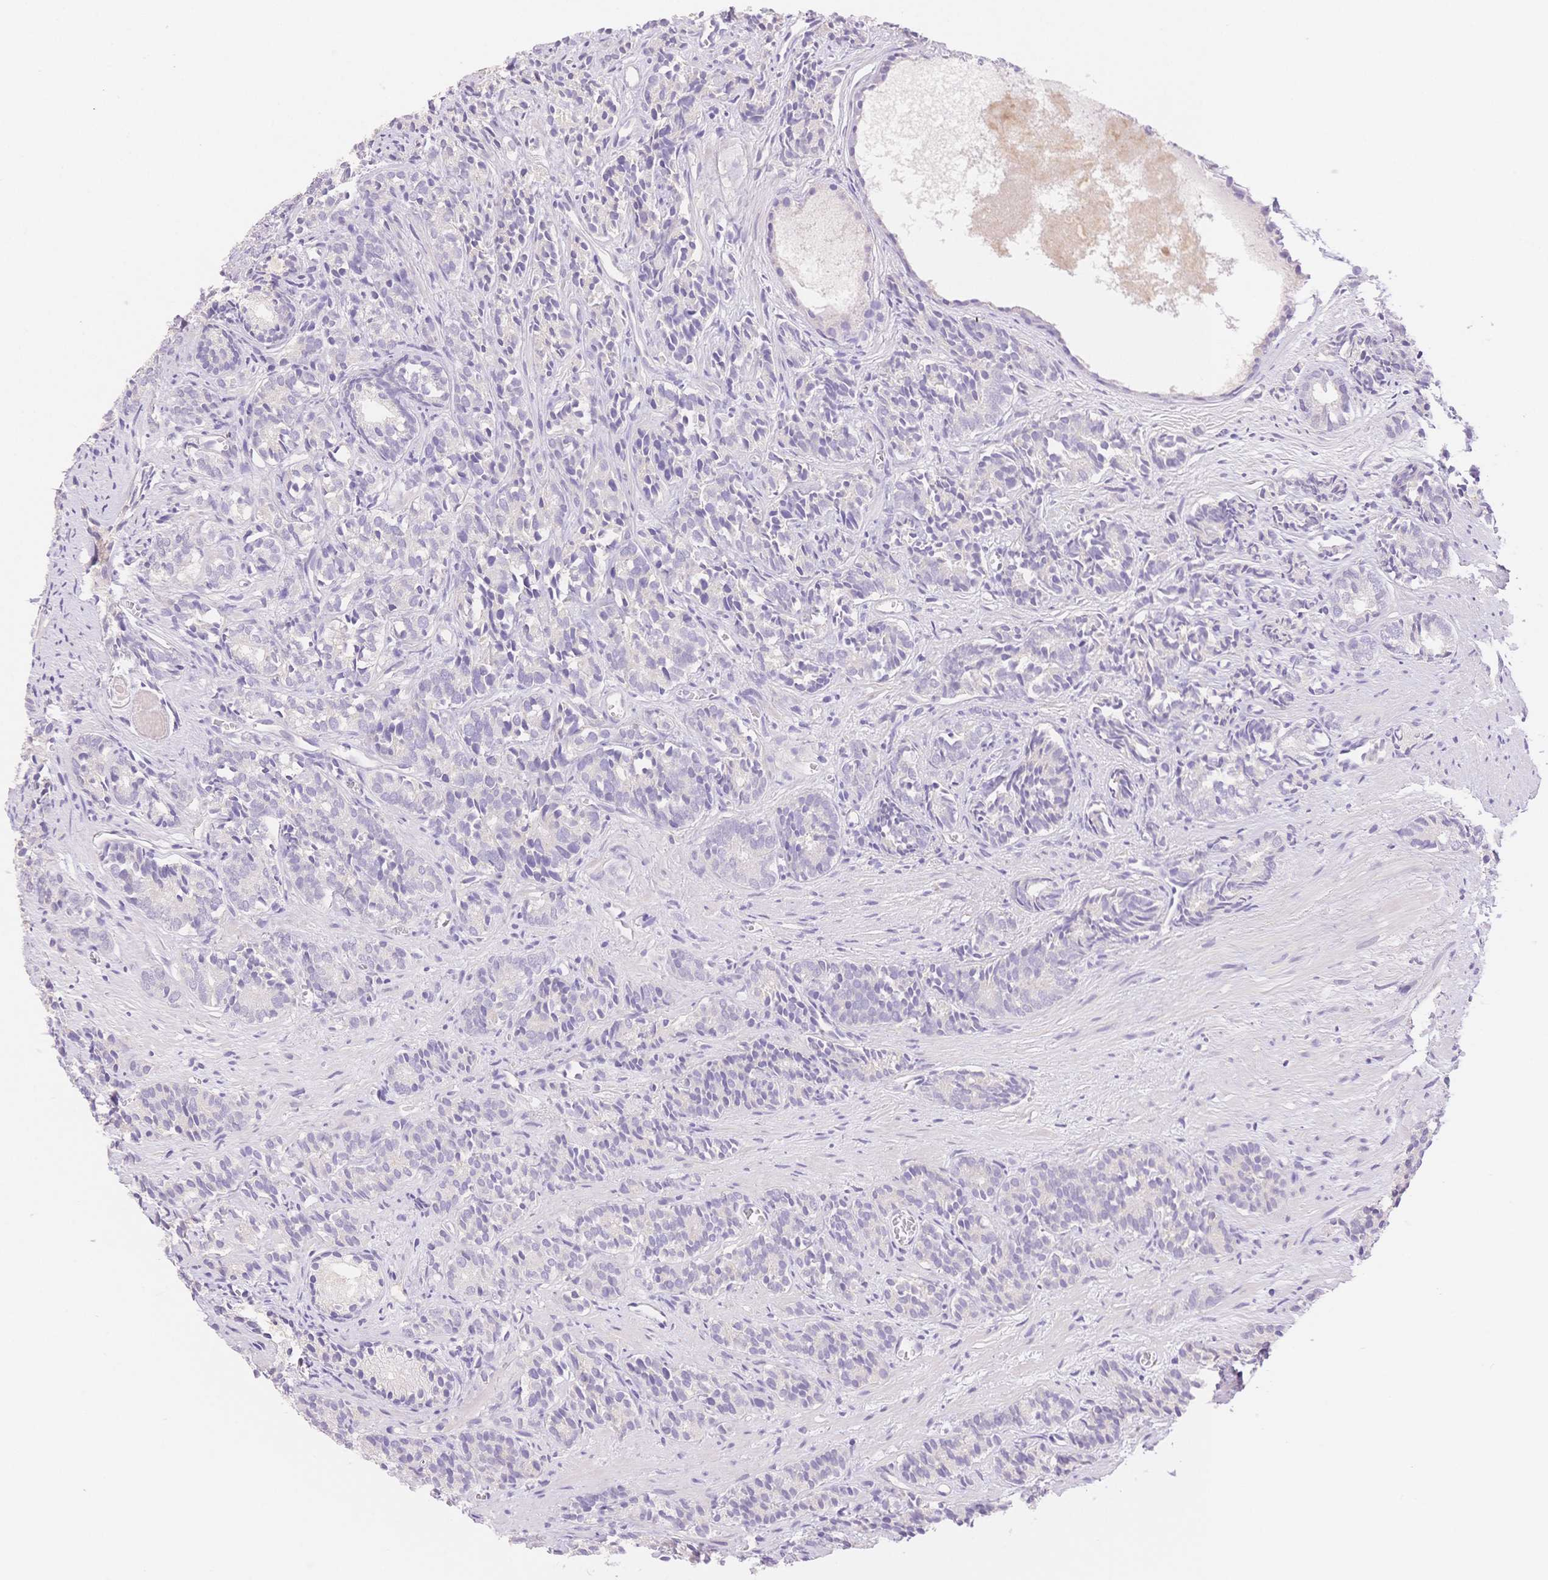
{"staining": {"intensity": "negative", "quantity": "none", "location": "none"}, "tissue": "prostate cancer", "cell_type": "Tumor cells", "image_type": "cancer", "snomed": [{"axis": "morphology", "description": "Adenocarcinoma, High grade"}, {"axis": "topography", "description": "Prostate"}], "caption": "The immunohistochemistry image has no significant staining in tumor cells of prostate cancer (high-grade adenocarcinoma) tissue.", "gene": "MYOM1", "patient": {"sex": "male", "age": 84}}